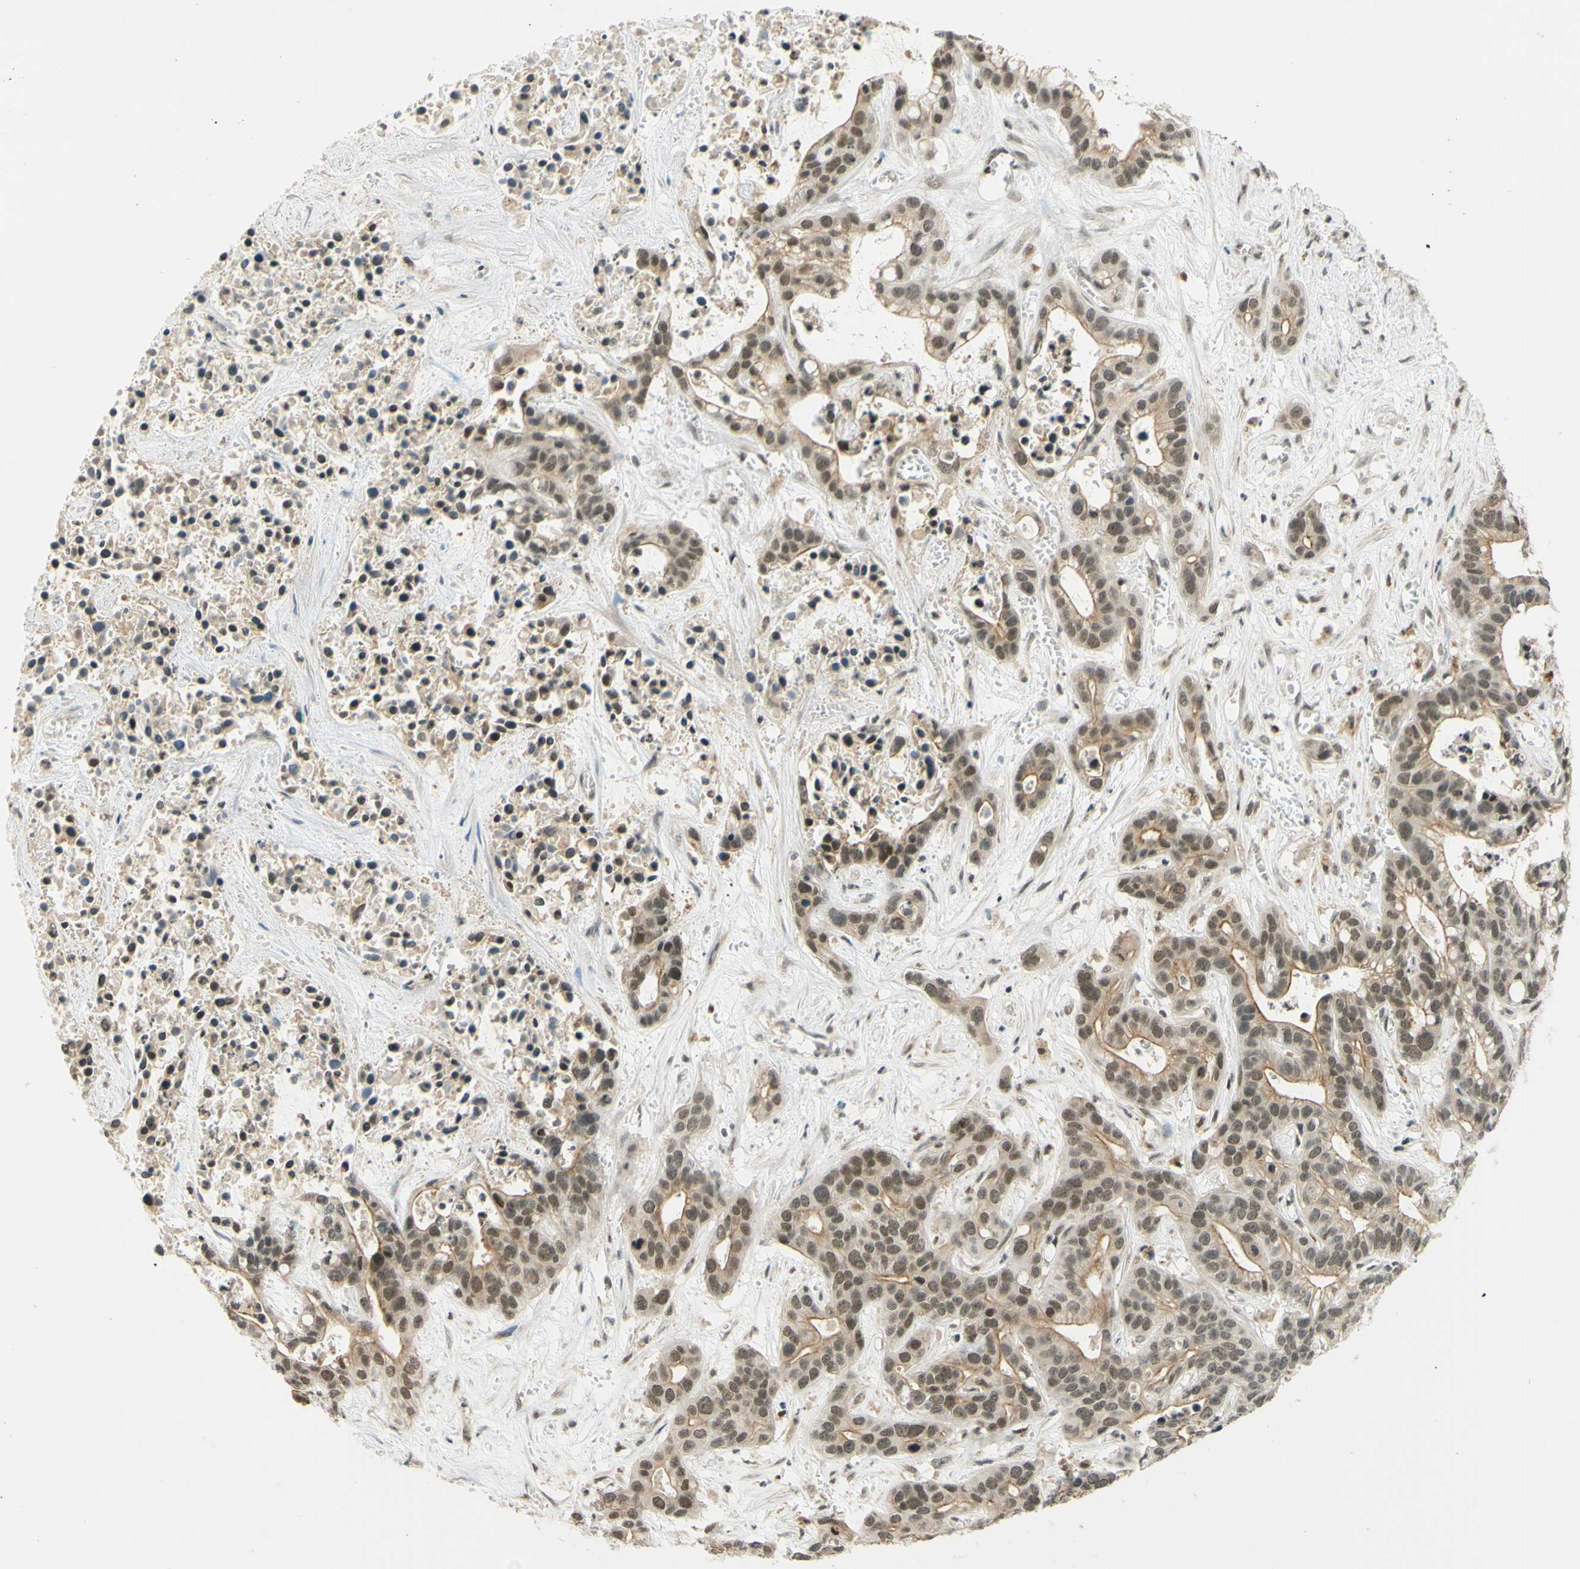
{"staining": {"intensity": "moderate", "quantity": ">75%", "location": "cytoplasmic/membranous,nuclear"}, "tissue": "liver cancer", "cell_type": "Tumor cells", "image_type": "cancer", "snomed": [{"axis": "morphology", "description": "Cholangiocarcinoma"}, {"axis": "topography", "description": "Liver"}], "caption": "This photomicrograph exhibits IHC staining of human cholangiocarcinoma (liver), with medium moderate cytoplasmic/membranous and nuclear positivity in approximately >75% of tumor cells.", "gene": "SMARCB1", "patient": {"sex": "female", "age": 65}}